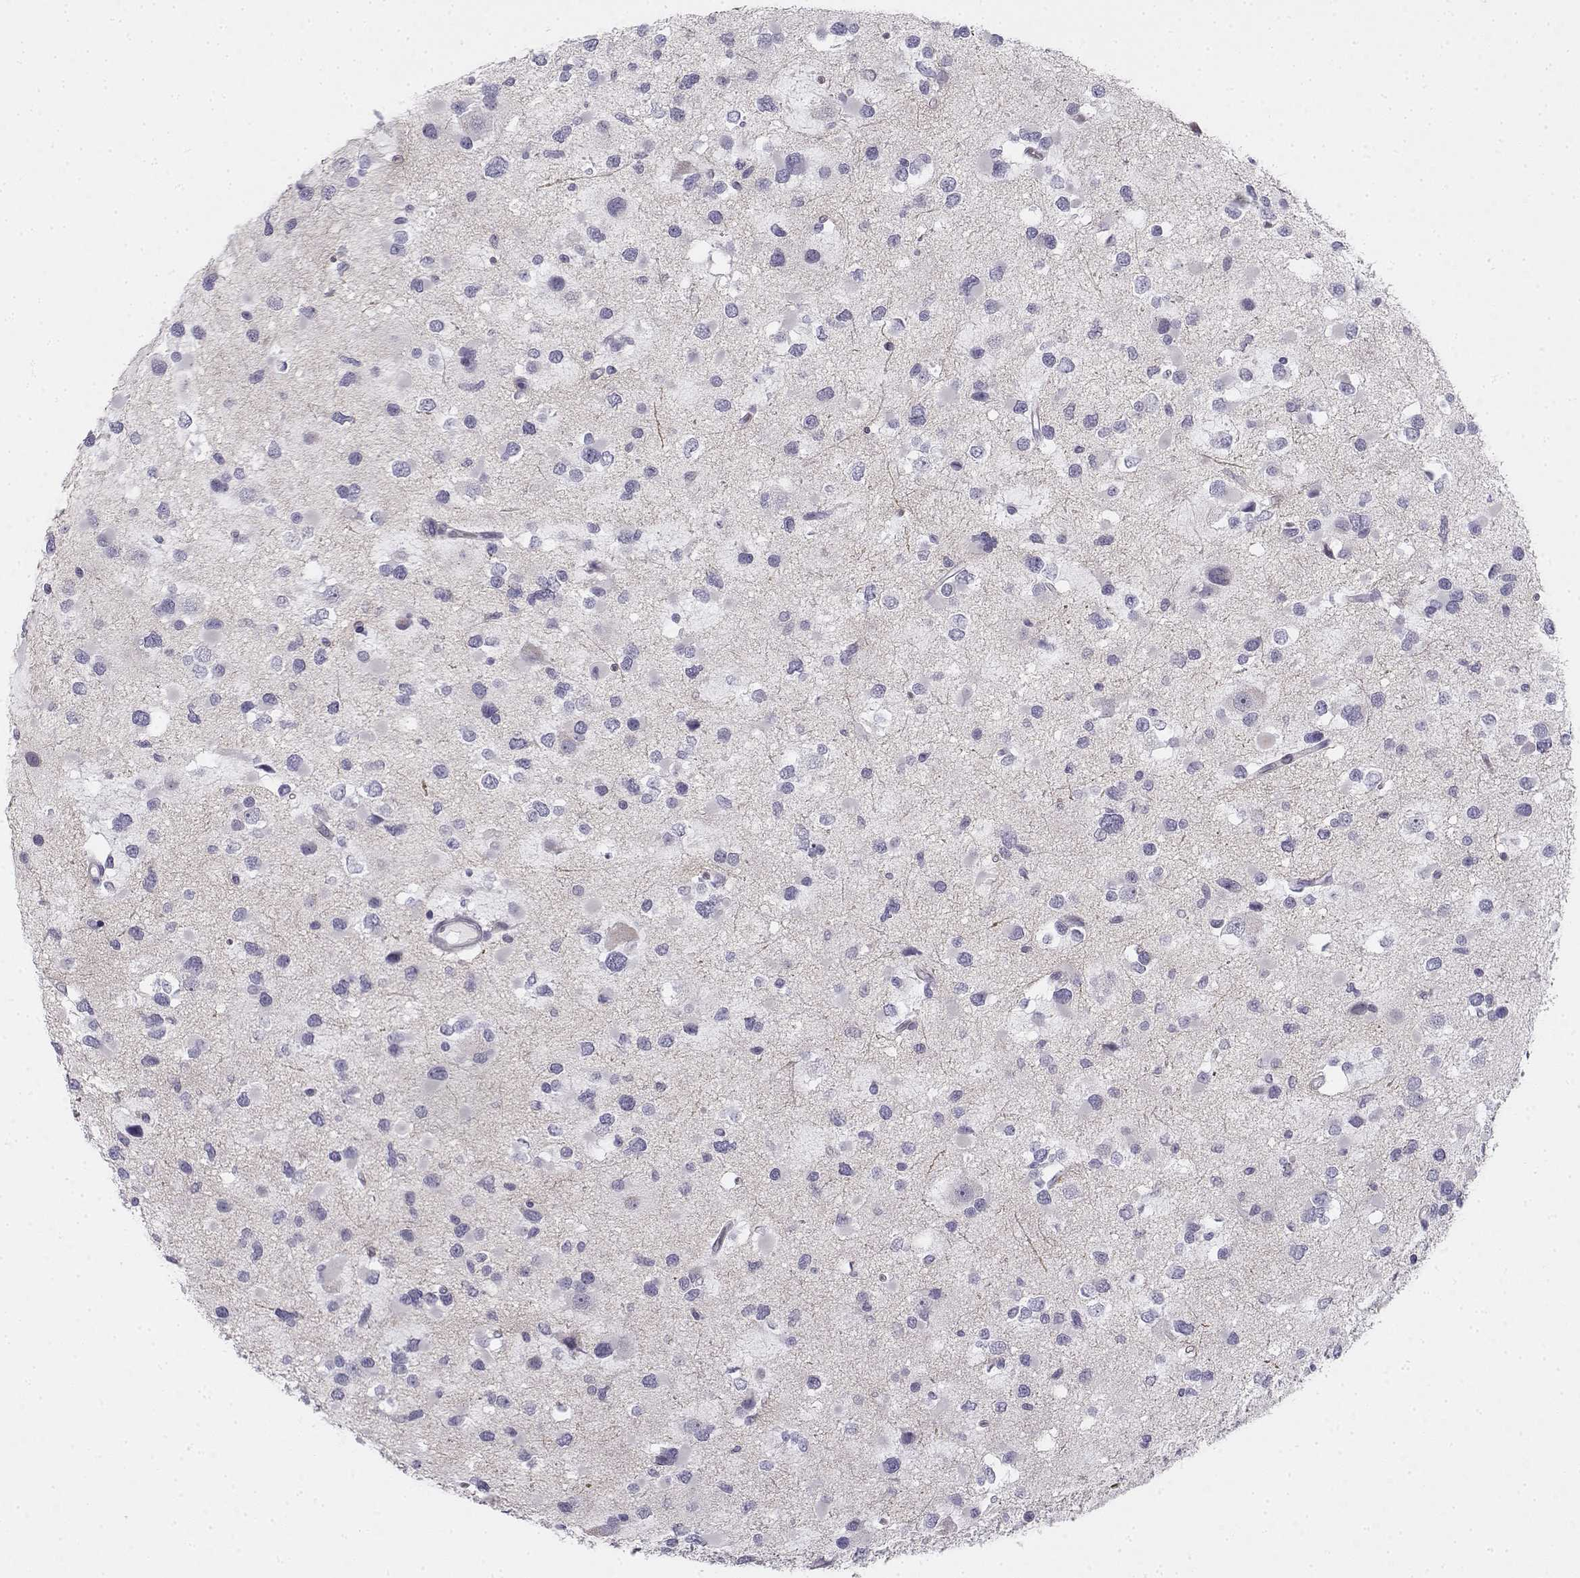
{"staining": {"intensity": "negative", "quantity": "none", "location": "none"}, "tissue": "glioma", "cell_type": "Tumor cells", "image_type": "cancer", "snomed": [{"axis": "morphology", "description": "Glioma, malignant, Low grade"}, {"axis": "topography", "description": "Brain"}], "caption": "Tumor cells are negative for brown protein staining in malignant glioma (low-grade).", "gene": "CREB3L3", "patient": {"sex": "female", "age": 32}}